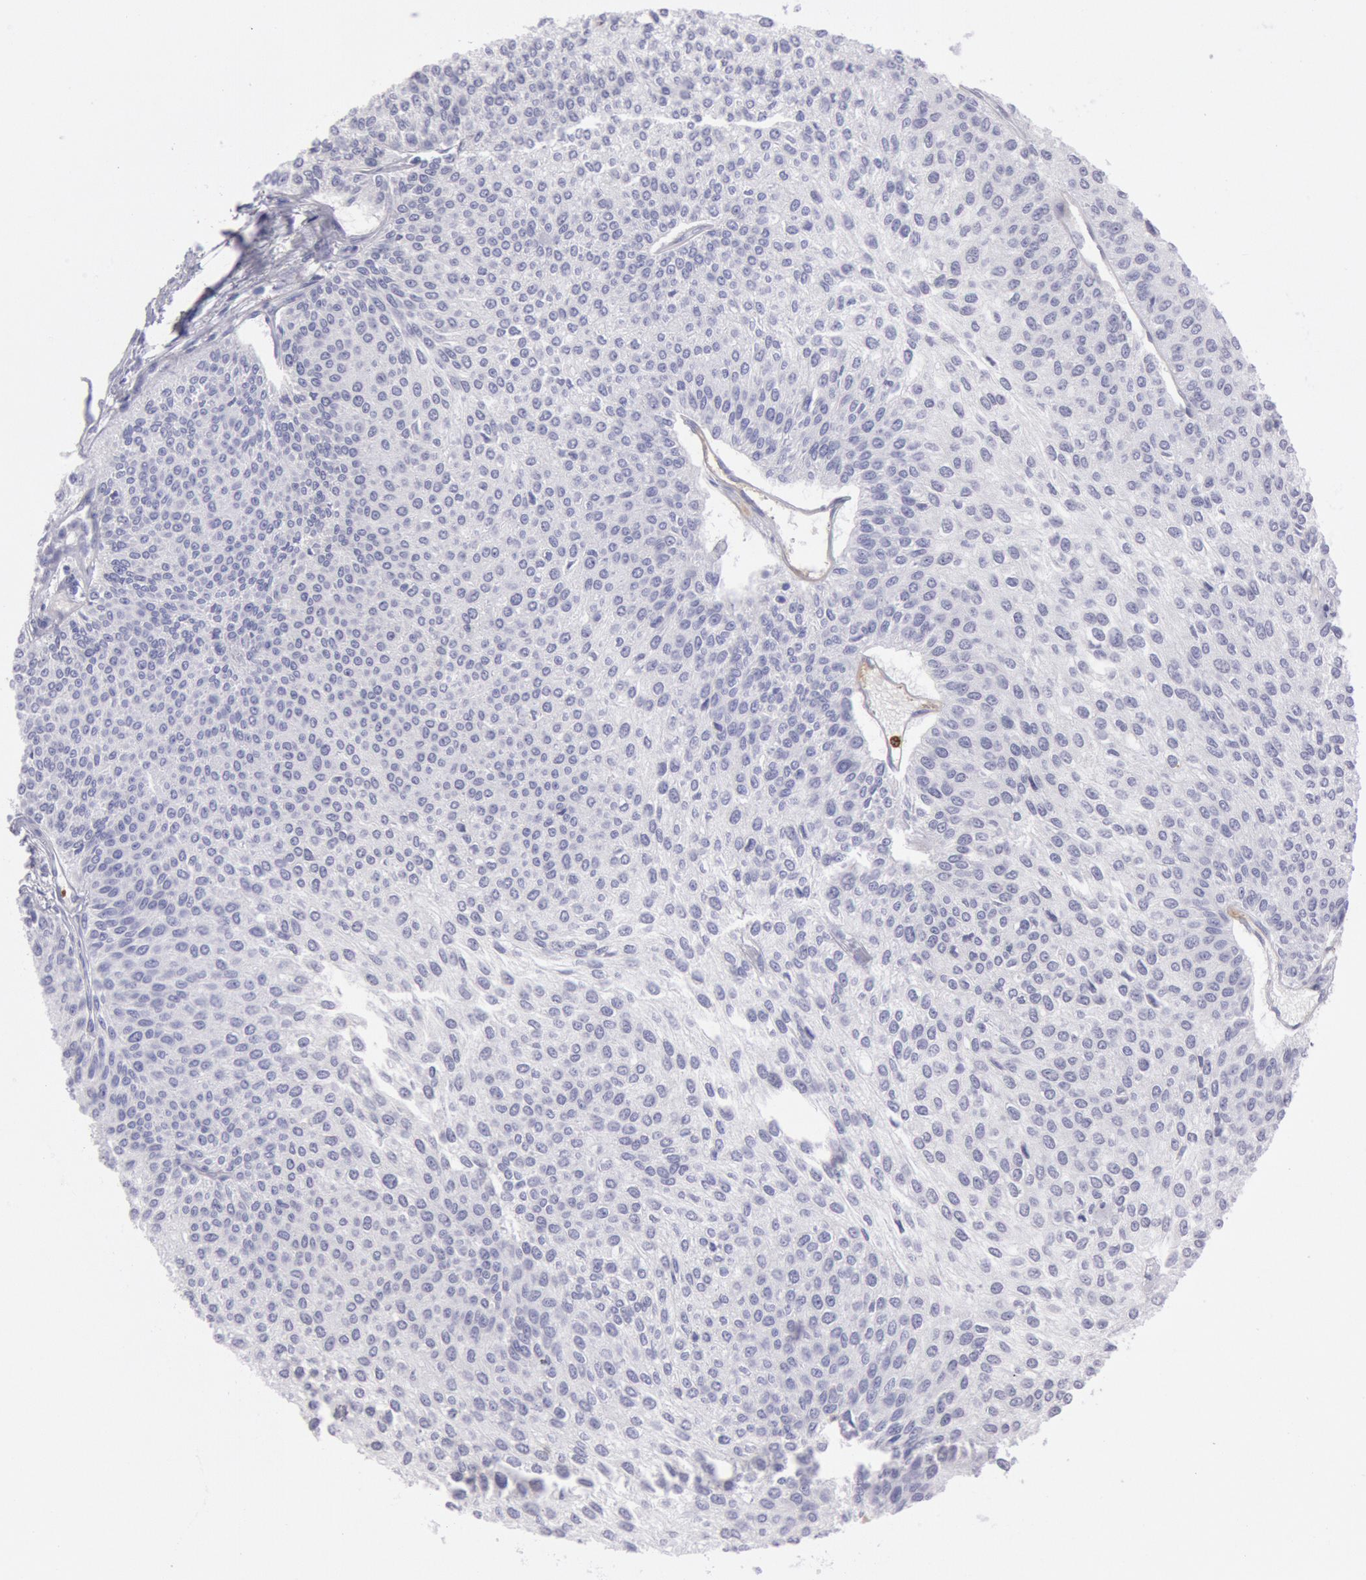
{"staining": {"intensity": "negative", "quantity": "none", "location": "none"}, "tissue": "urothelial cancer", "cell_type": "Tumor cells", "image_type": "cancer", "snomed": [{"axis": "morphology", "description": "Urothelial carcinoma, Low grade"}, {"axis": "topography", "description": "Urinary bladder"}], "caption": "A histopathology image of human urothelial carcinoma (low-grade) is negative for staining in tumor cells.", "gene": "FCN1", "patient": {"sex": "female", "age": 73}}